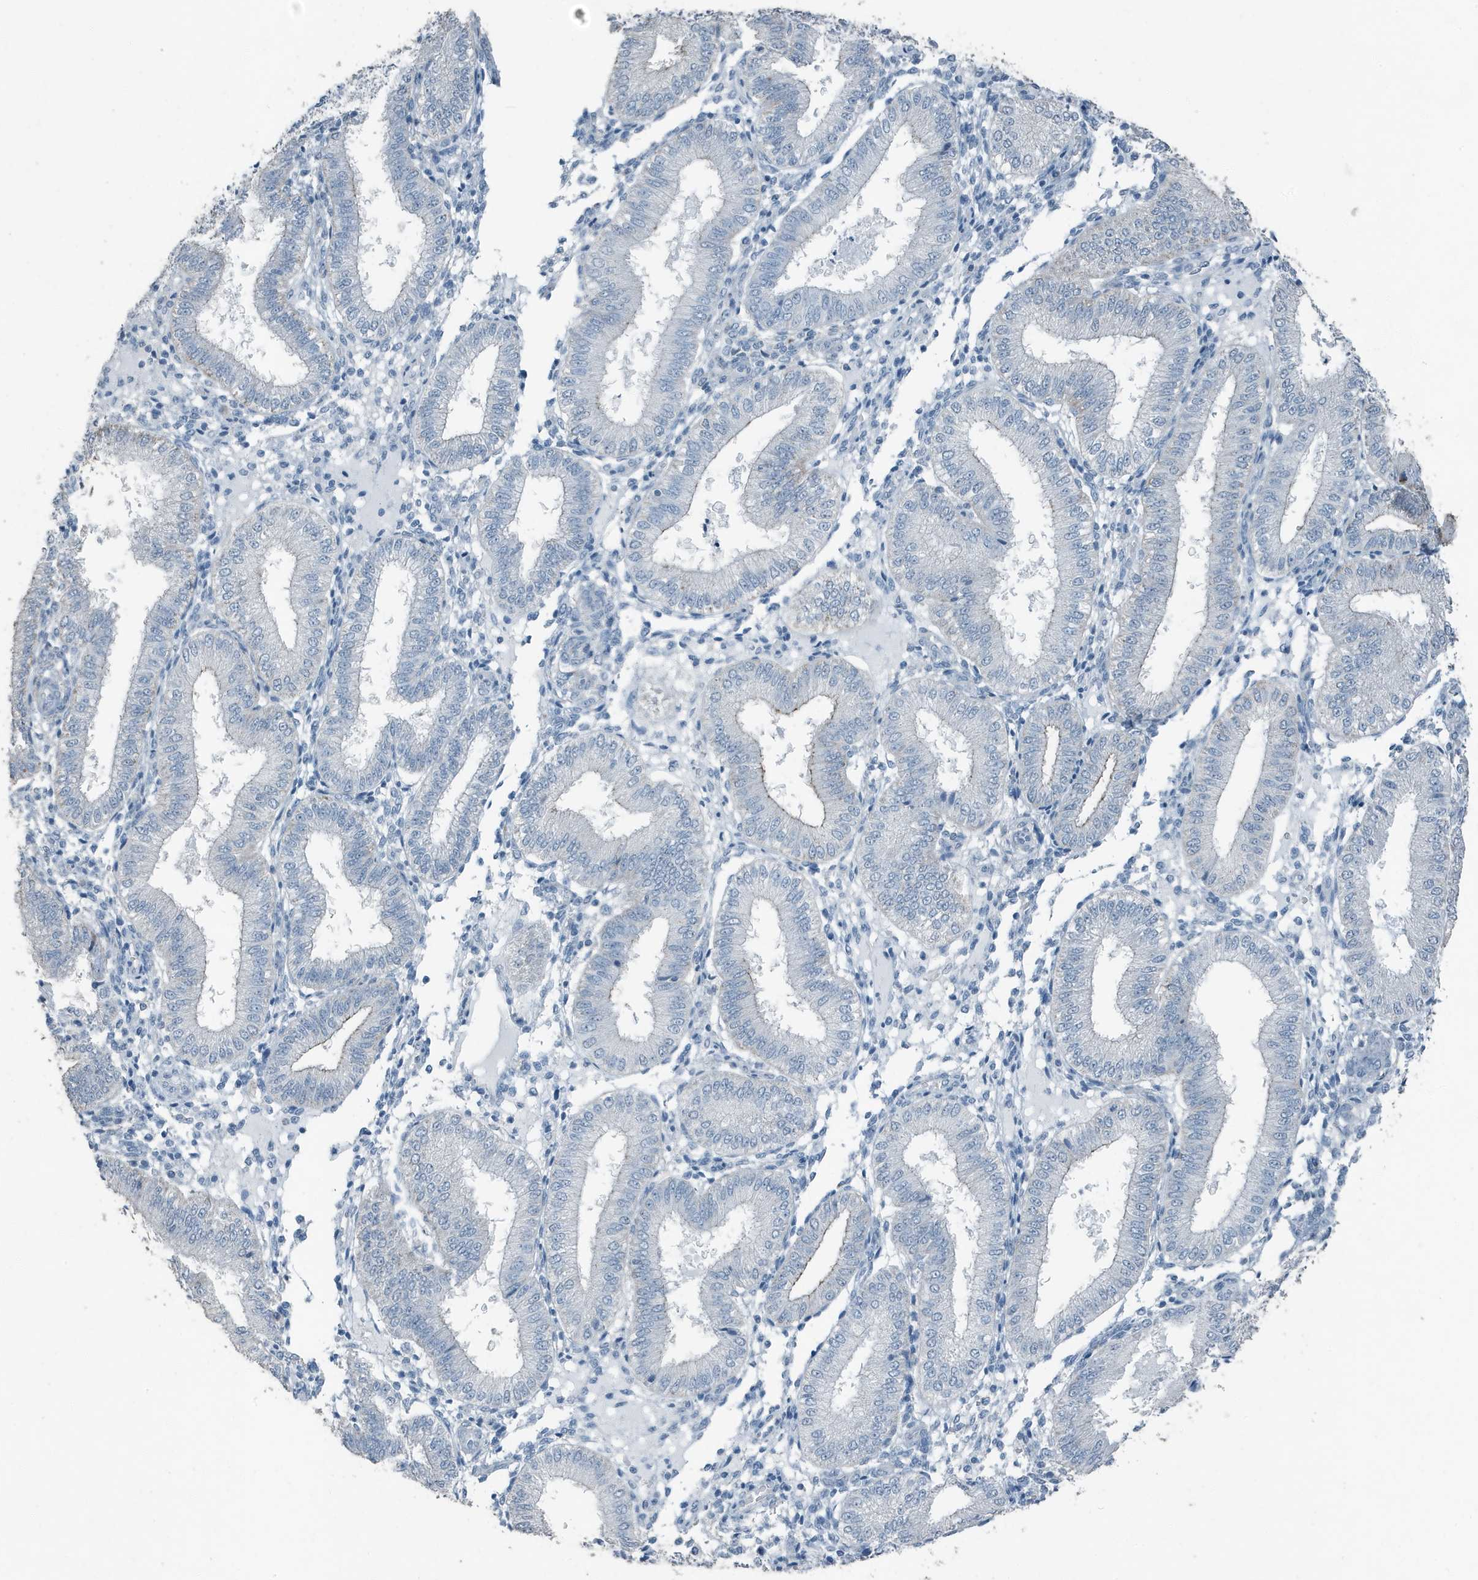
{"staining": {"intensity": "negative", "quantity": "none", "location": "none"}, "tissue": "endometrium", "cell_type": "Cells in endometrial stroma", "image_type": "normal", "snomed": [{"axis": "morphology", "description": "Normal tissue, NOS"}, {"axis": "topography", "description": "Endometrium"}], "caption": "Immunohistochemistry (IHC) histopathology image of normal endometrium stained for a protein (brown), which shows no expression in cells in endometrial stroma. The staining is performed using DAB (3,3'-diaminobenzidine) brown chromogen with nuclei counter-stained in using hematoxylin.", "gene": "FAM162A", "patient": {"sex": "female", "age": 39}}